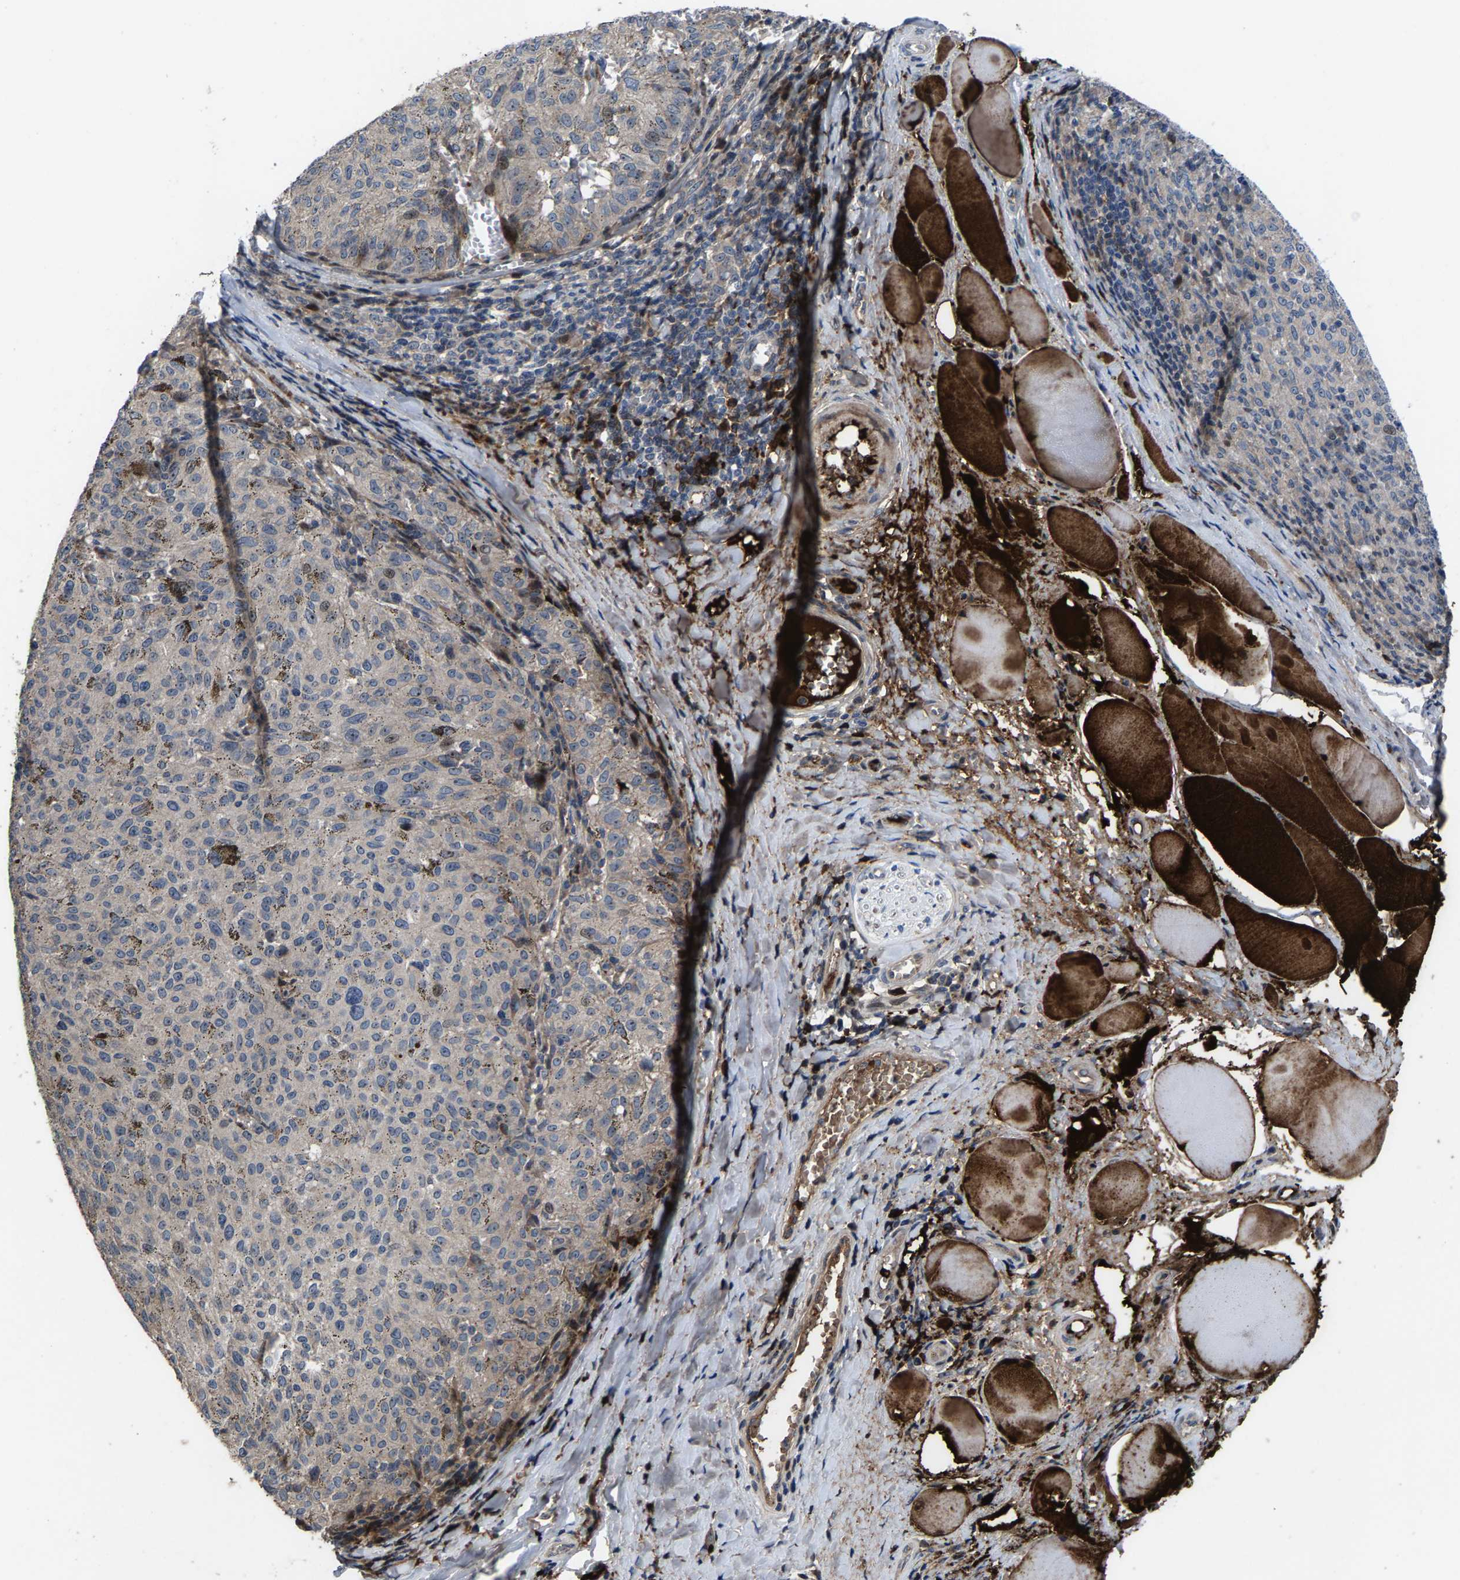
{"staining": {"intensity": "weak", "quantity": "25%-75%", "location": "nuclear"}, "tissue": "melanoma", "cell_type": "Tumor cells", "image_type": "cancer", "snomed": [{"axis": "morphology", "description": "Malignant melanoma, NOS"}, {"axis": "topography", "description": "Skin"}], "caption": "Immunohistochemistry (IHC) staining of melanoma, which reveals low levels of weak nuclear expression in approximately 25%-75% of tumor cells indicating weak nuclear protein expression. The staining was performed using DAB (brown) for protein detection and nuclei were counterstained in hematoxylin (blue).", "gene": "HAUS6", "patient": {"sex": "female", "age": 72}}